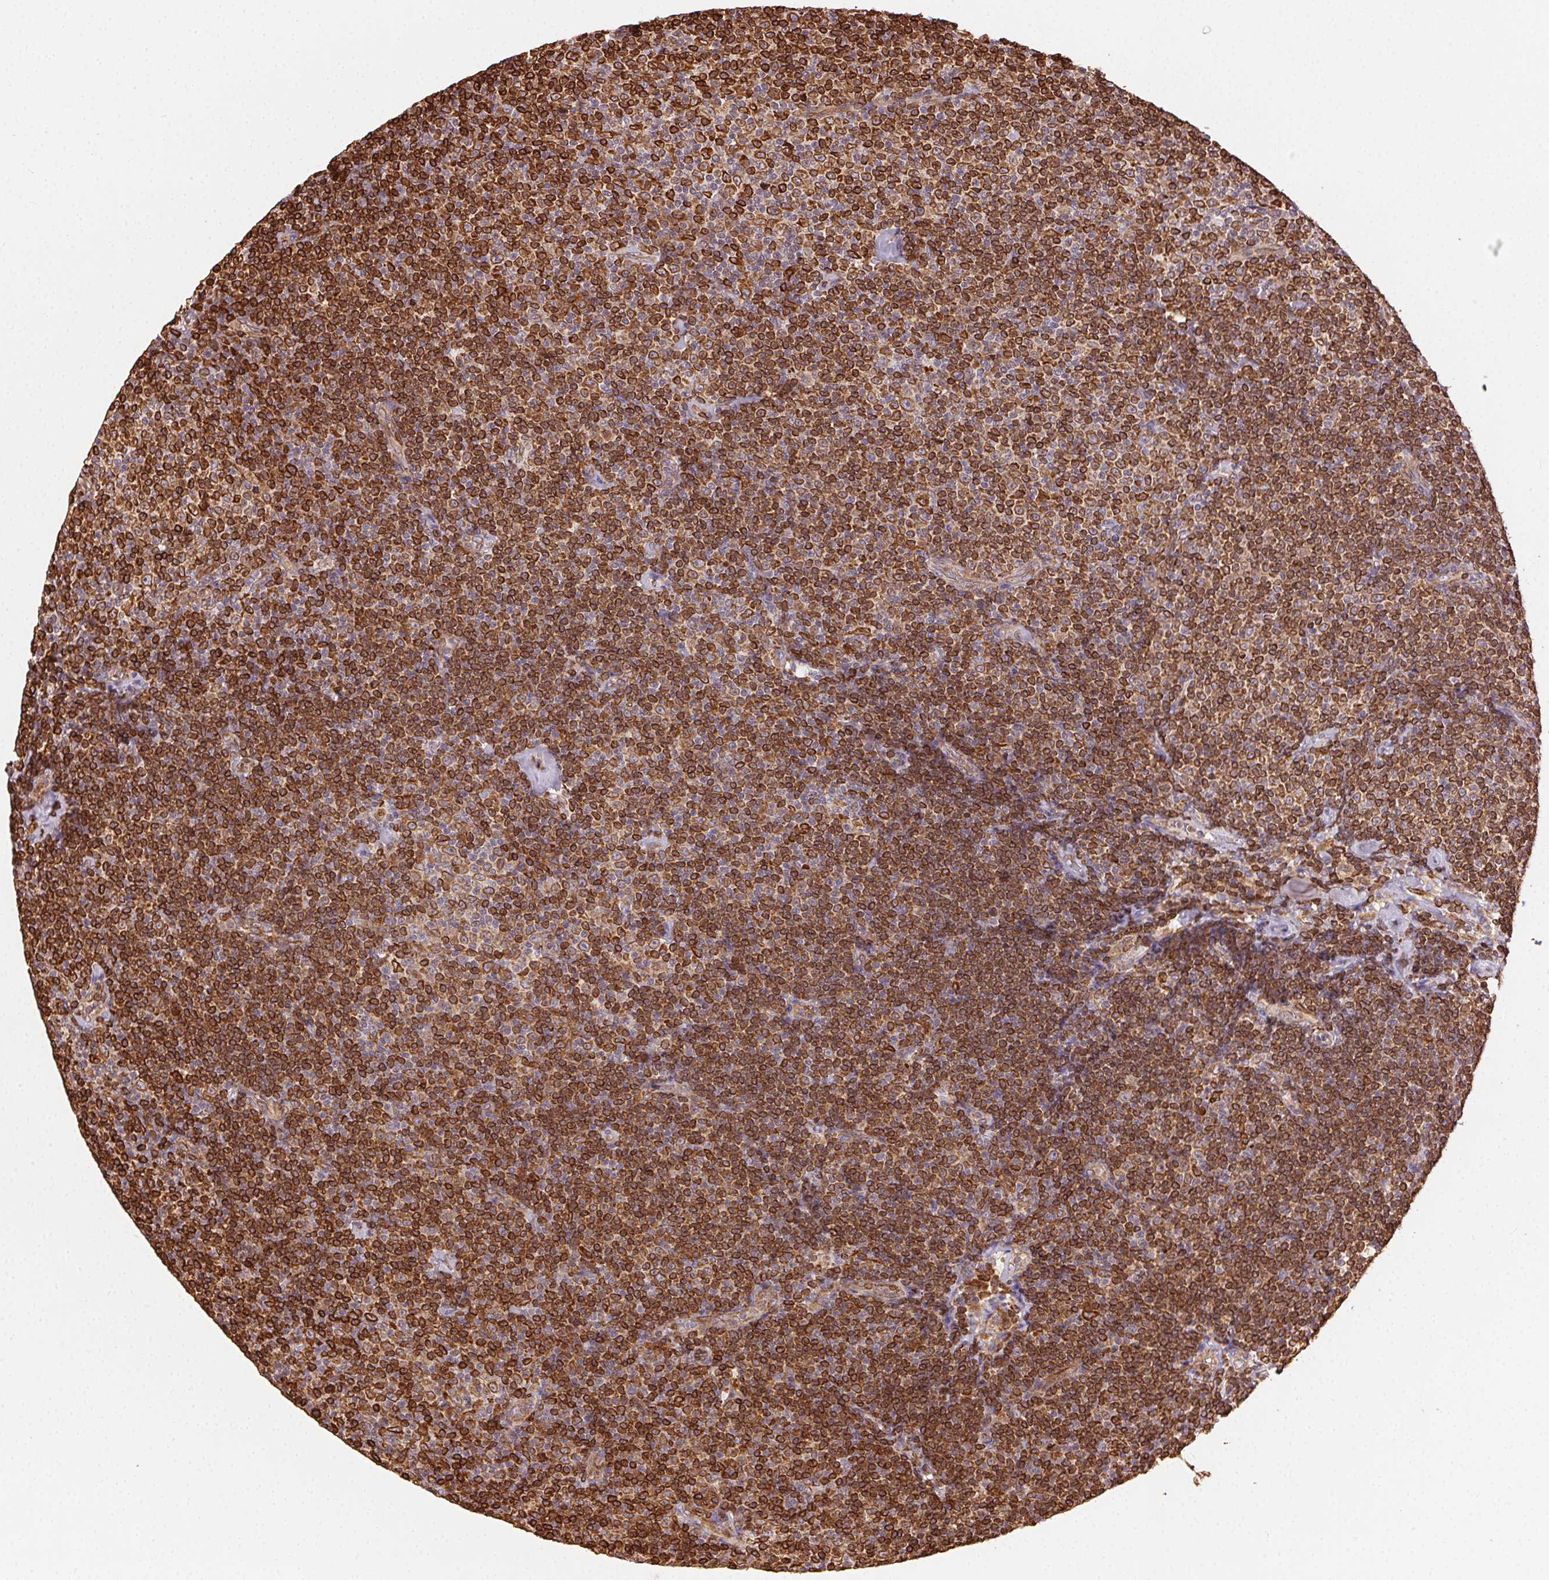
{"staining": {"intensity": "strong", "quantity": ">75%", "location": "cytoplasmic/membranous"}, "tissue": "lymphoma", "cell_type": "Tumor cells", "image_type": "cancer", "snomed": [{"axis": "morphology", "description": "Malignant lymphoma, non-Hodgkin's type, Low grade"}, {"axis": "topography", "description": "Lymph node"}], "caption": "This histopathology image shows IHC staining of human lymphoma, with high strong cytoplasmic/membranous expression in about >75% of tumor cells.", "gene": "RNASET2", "patient": {"sex": "male", "age": 81}}